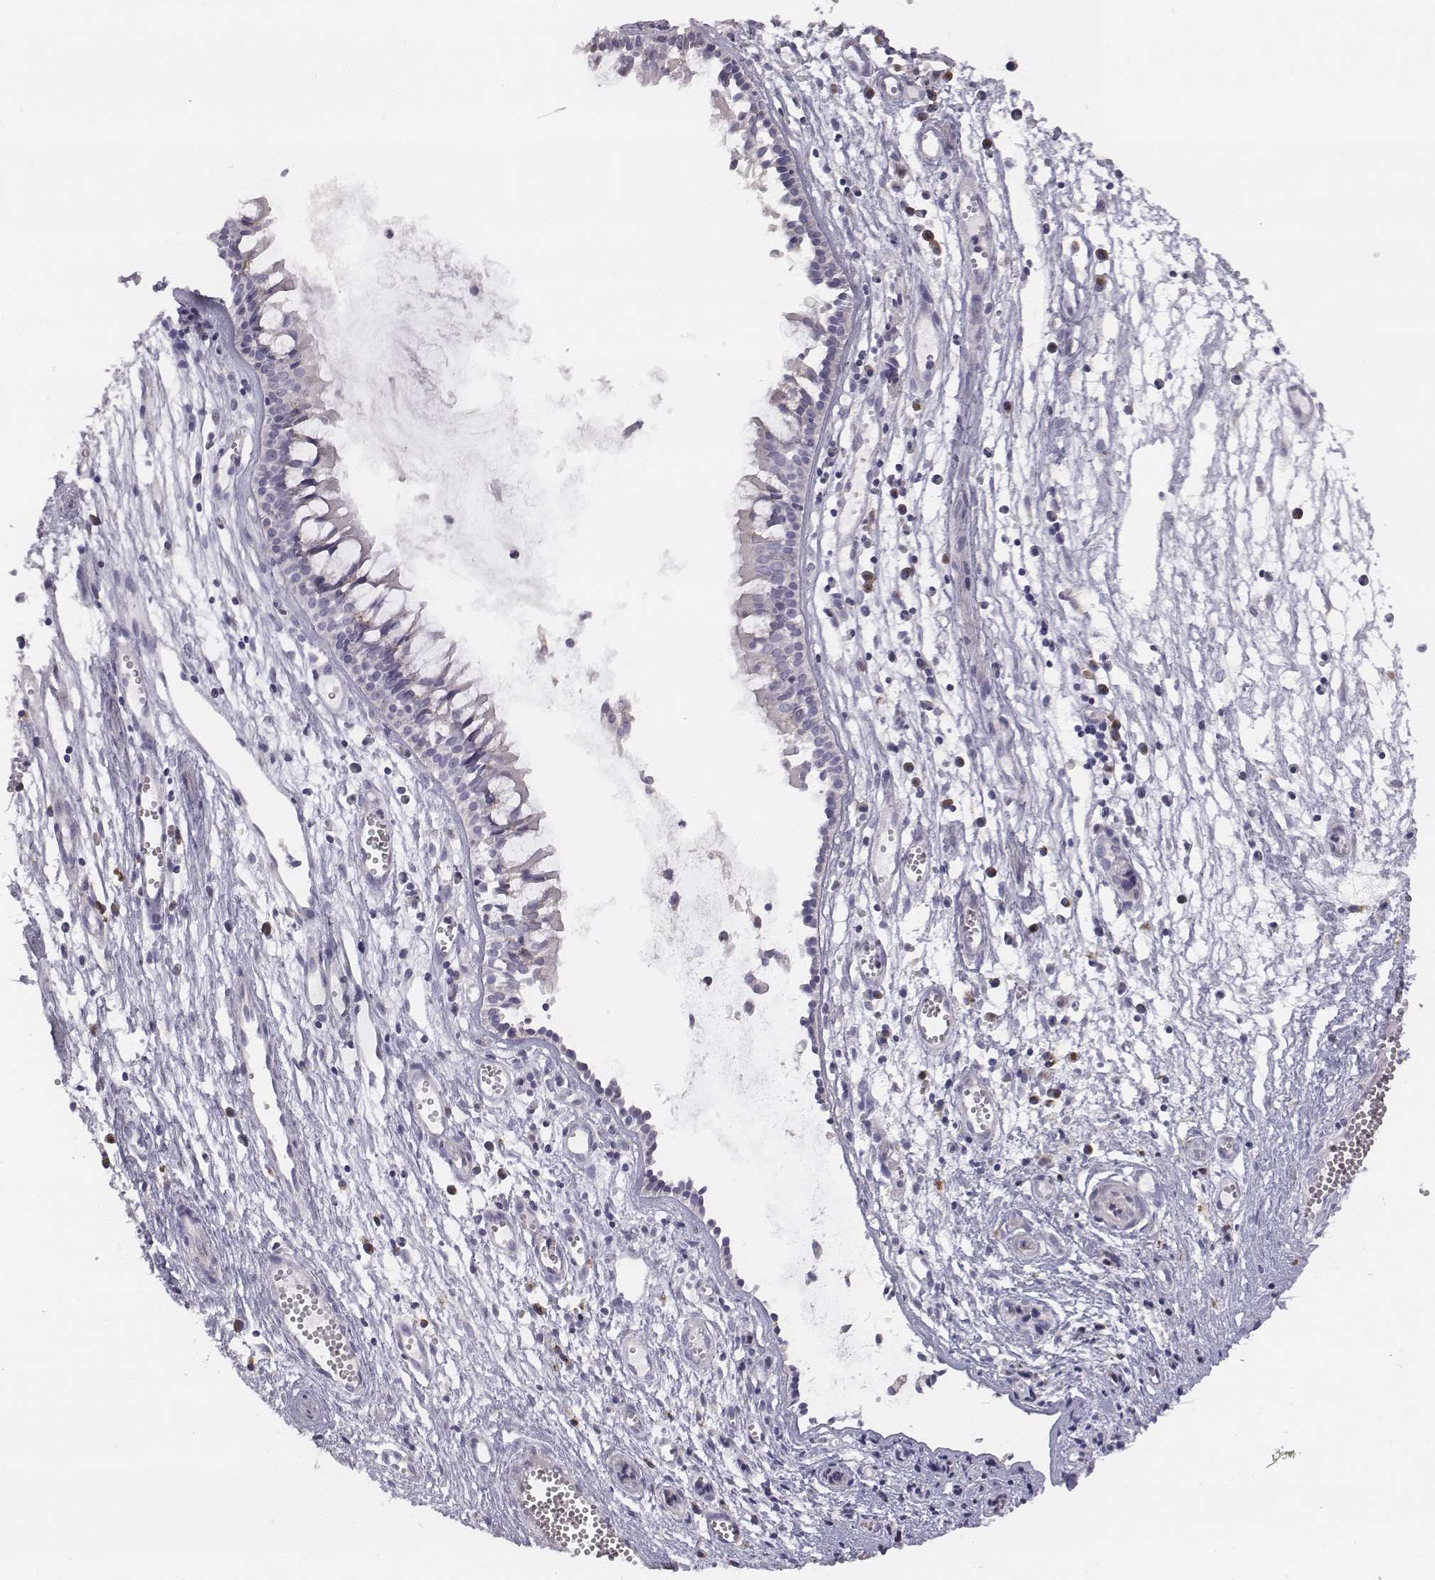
{"staining": {"intensity": "weak", "quantity": "<25%", "location": "cytoplasmic/membranous"}, "tissue": "nasopharynx", "cell_type": "Respiratory epithelial cells", "image_type": "normal", "snomed": [{"axis": "morphology", "description": "Normal tissue, NOS"}, {"axis": "topography", "description": "Nasopharynx"}], "caption": "Nasopharynx was stained to show a protein in brown. There is no significant staining in respiratory epithelial cells. Nuclei are stained in blue.", "gene": "C6orf58", "patient": {"sex": "male", "age": 31}}